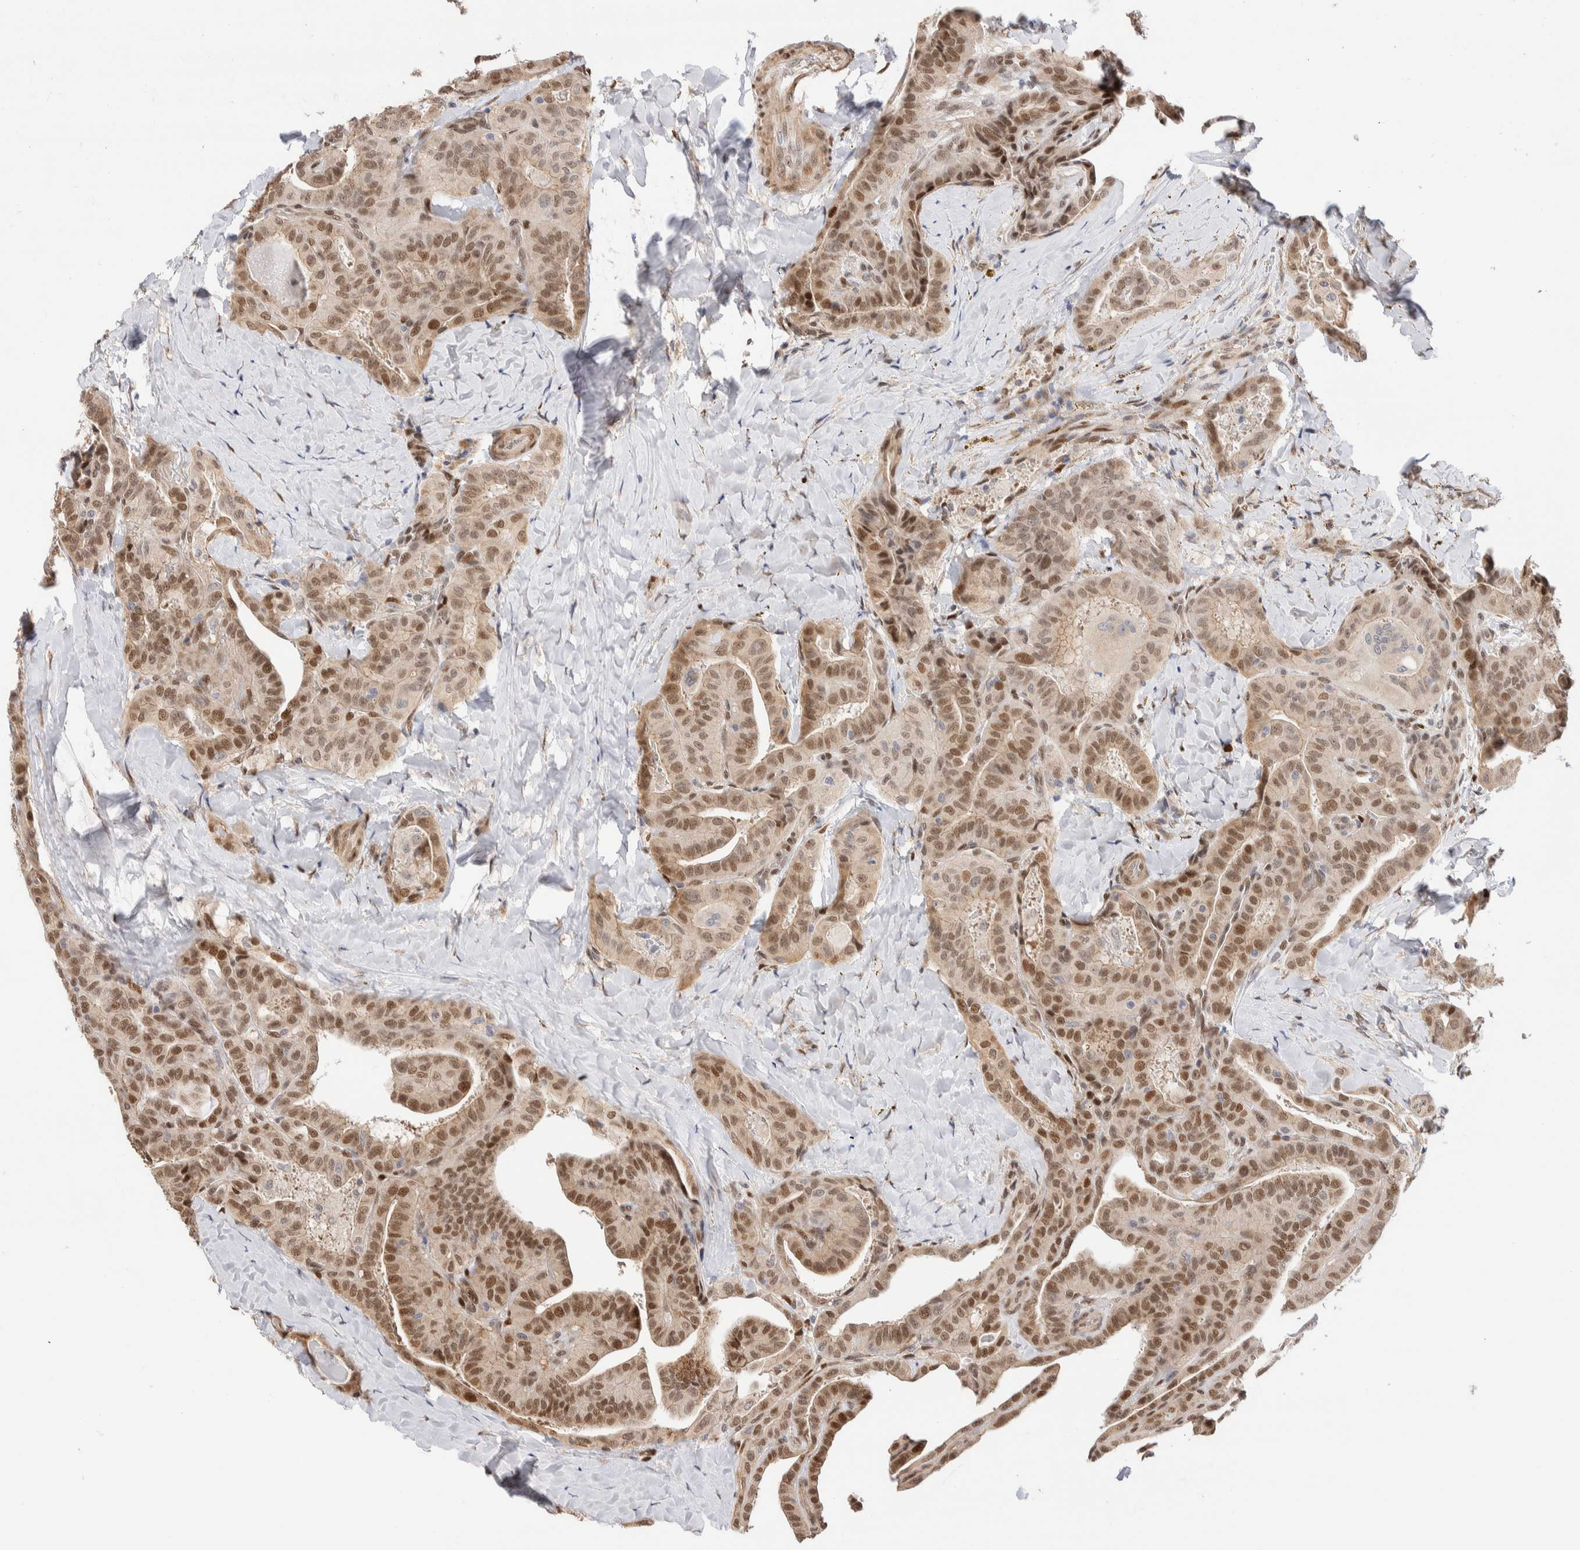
{"staining": {"intensity": "moderate", "quantity": ">75%", "location": "cytoplasmic/membranous,nuclear"}, "tissue": "thyroid cancer", "cell_type": "Tumor cells", "image_type": "cancer", "snomed": [{"axis": "morphology", "description": "Papillary adenocarcinoma, NOS"}, {"axis": "topography", "description": "Thyroid gland"}], "caption": "Immunohistochemical staining of human thyroid papillary adenocarcinoma displays medium levels of moderate cytoplasmic/membranous and nuclear protein staining in about >75% of tumor cells.", "gene": "NSMAF", "patient": {"sex": "male", "age": 77}}